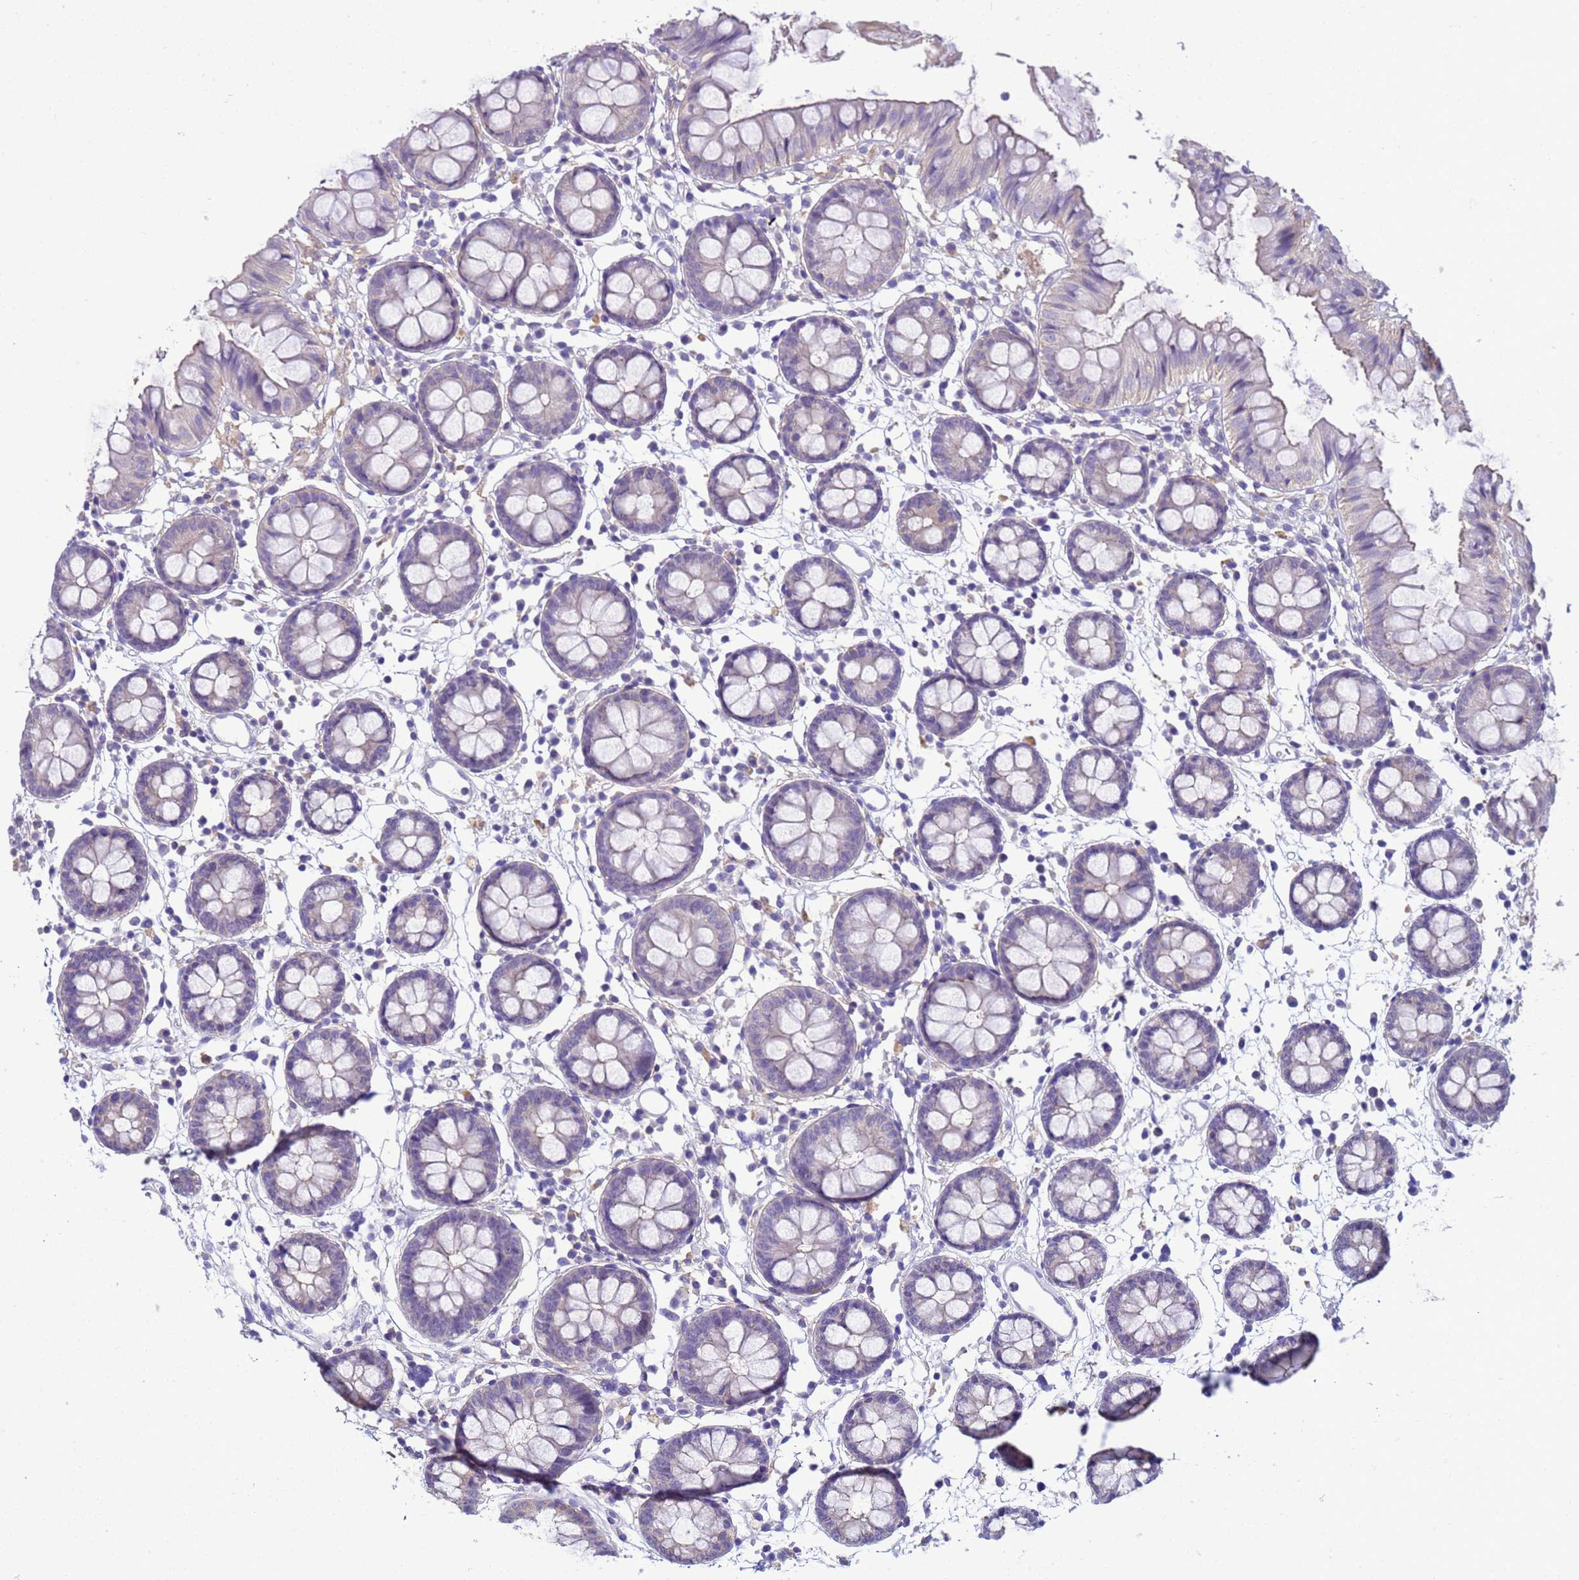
{"staining": {"intensity": "weak", "quantity": ">75%", "location": "cytoplasmic/membranous"}, "tissue": "colon", "cell_type": "Endothelial cells", "image_type": "normal", "snomed": [{"axis": "morphology", "description": "Normal tissue, NOS"}, {"axis": "topography", "description": "Colon"}], "caption": "Protein staining shows weak cytoplasmic/membranous positivity in about >75% of endothelial cells in normal colon.", "gene": "KLHL13", "patient": {"sex": "female", "age": 84}}